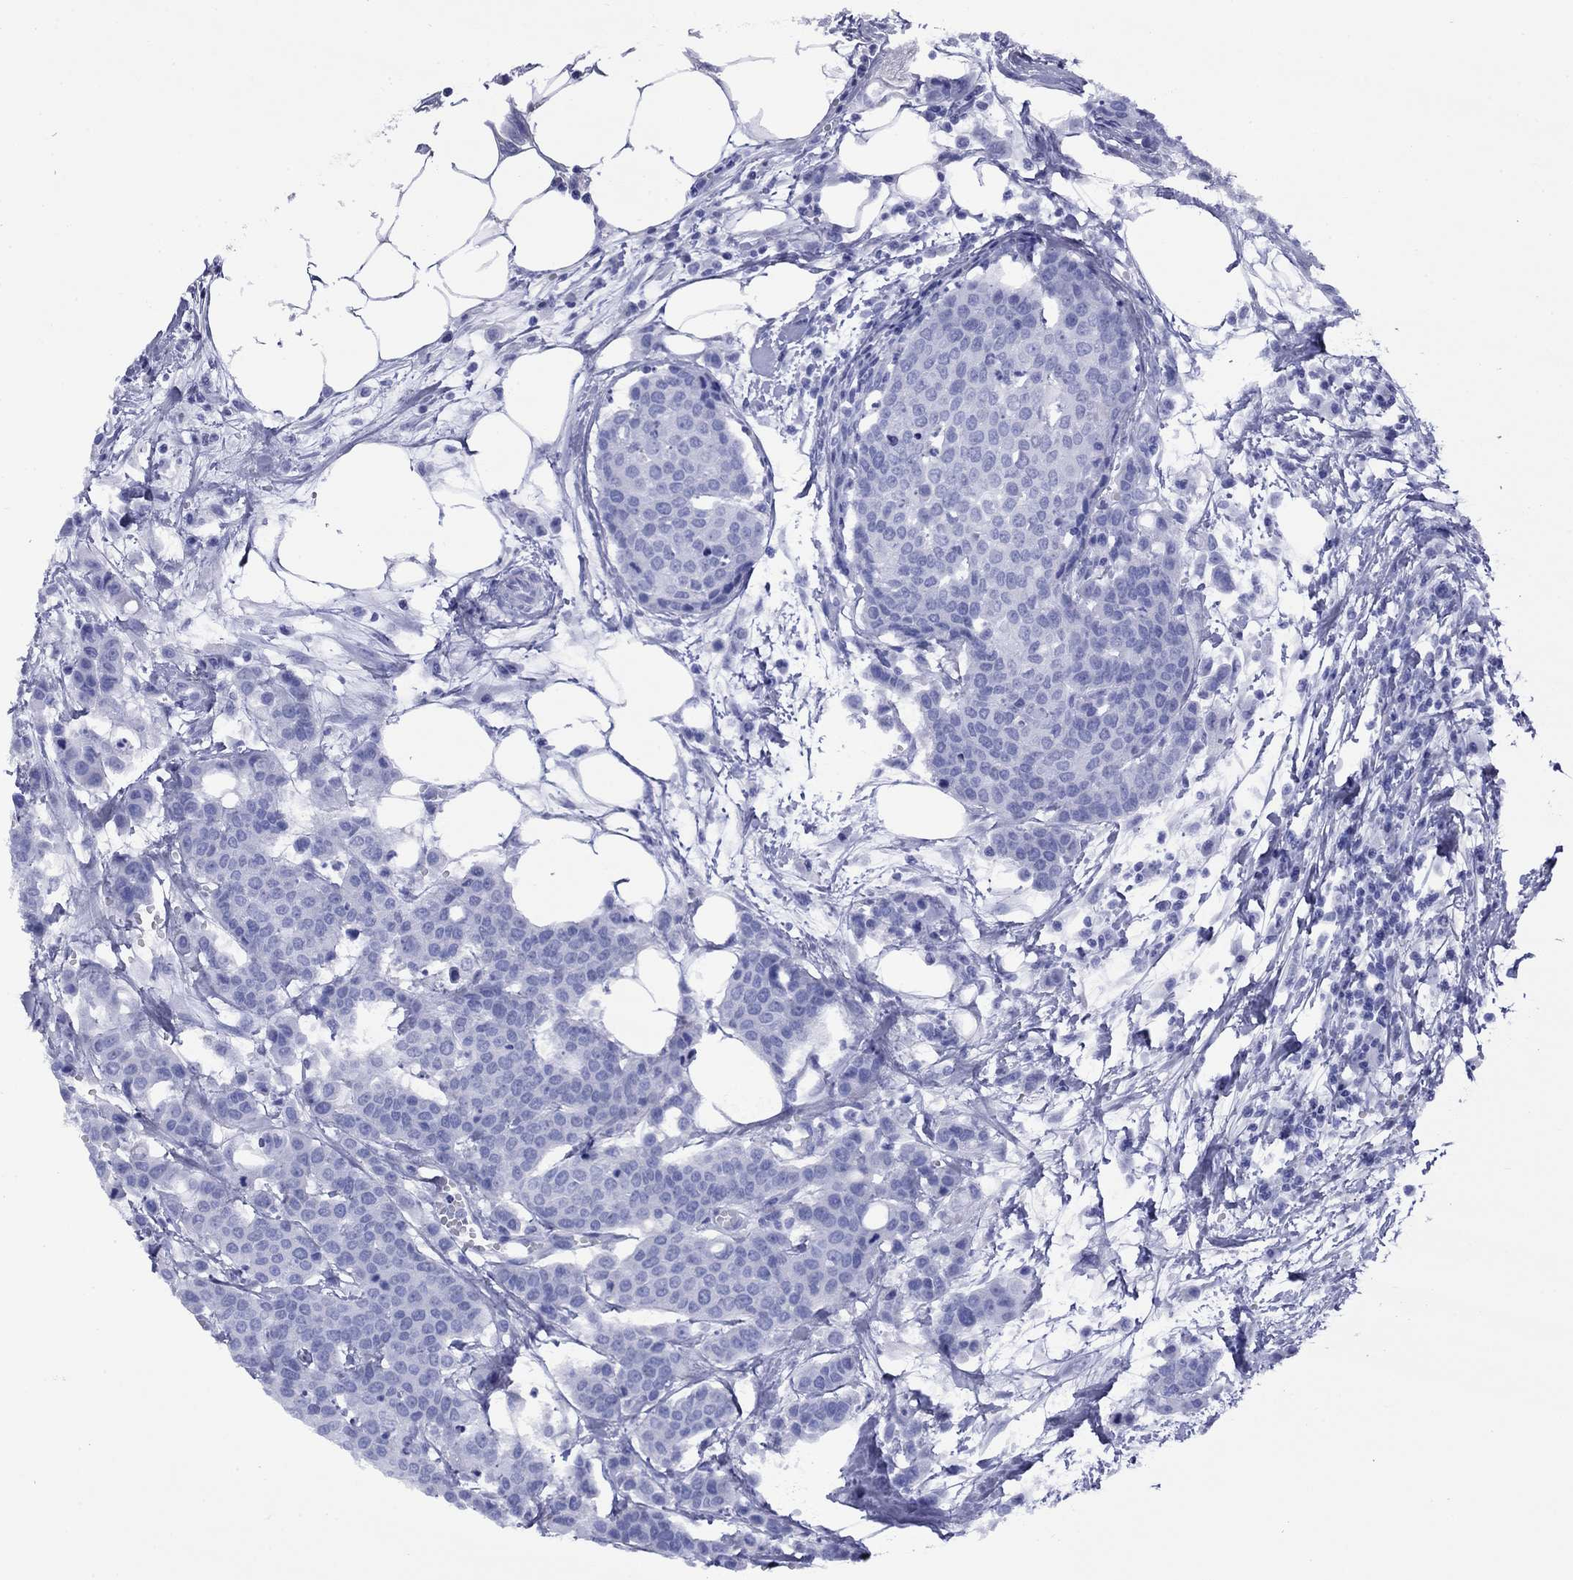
{"staining": {"intensity": "negative", "quantity": "none", "location": "none"}, "tissue": "carcinoid", "cell_type": "Tumor cells", "image_type": "cancer", "snomed": [{"axis": "morphology", "description": "Carcinoid, malignant, NOS"}, {"axis": "topography", "description": "Colon"}], "caption": "IHC histopathology image of neoplastic tissue: human carcinoid stained with DAB (3,3'-diaminobenzidine) demonstrates no significant protein positivity in tumor cells.", "gene": "APOA2", "patient": {"sex": "male", "age": 81}}